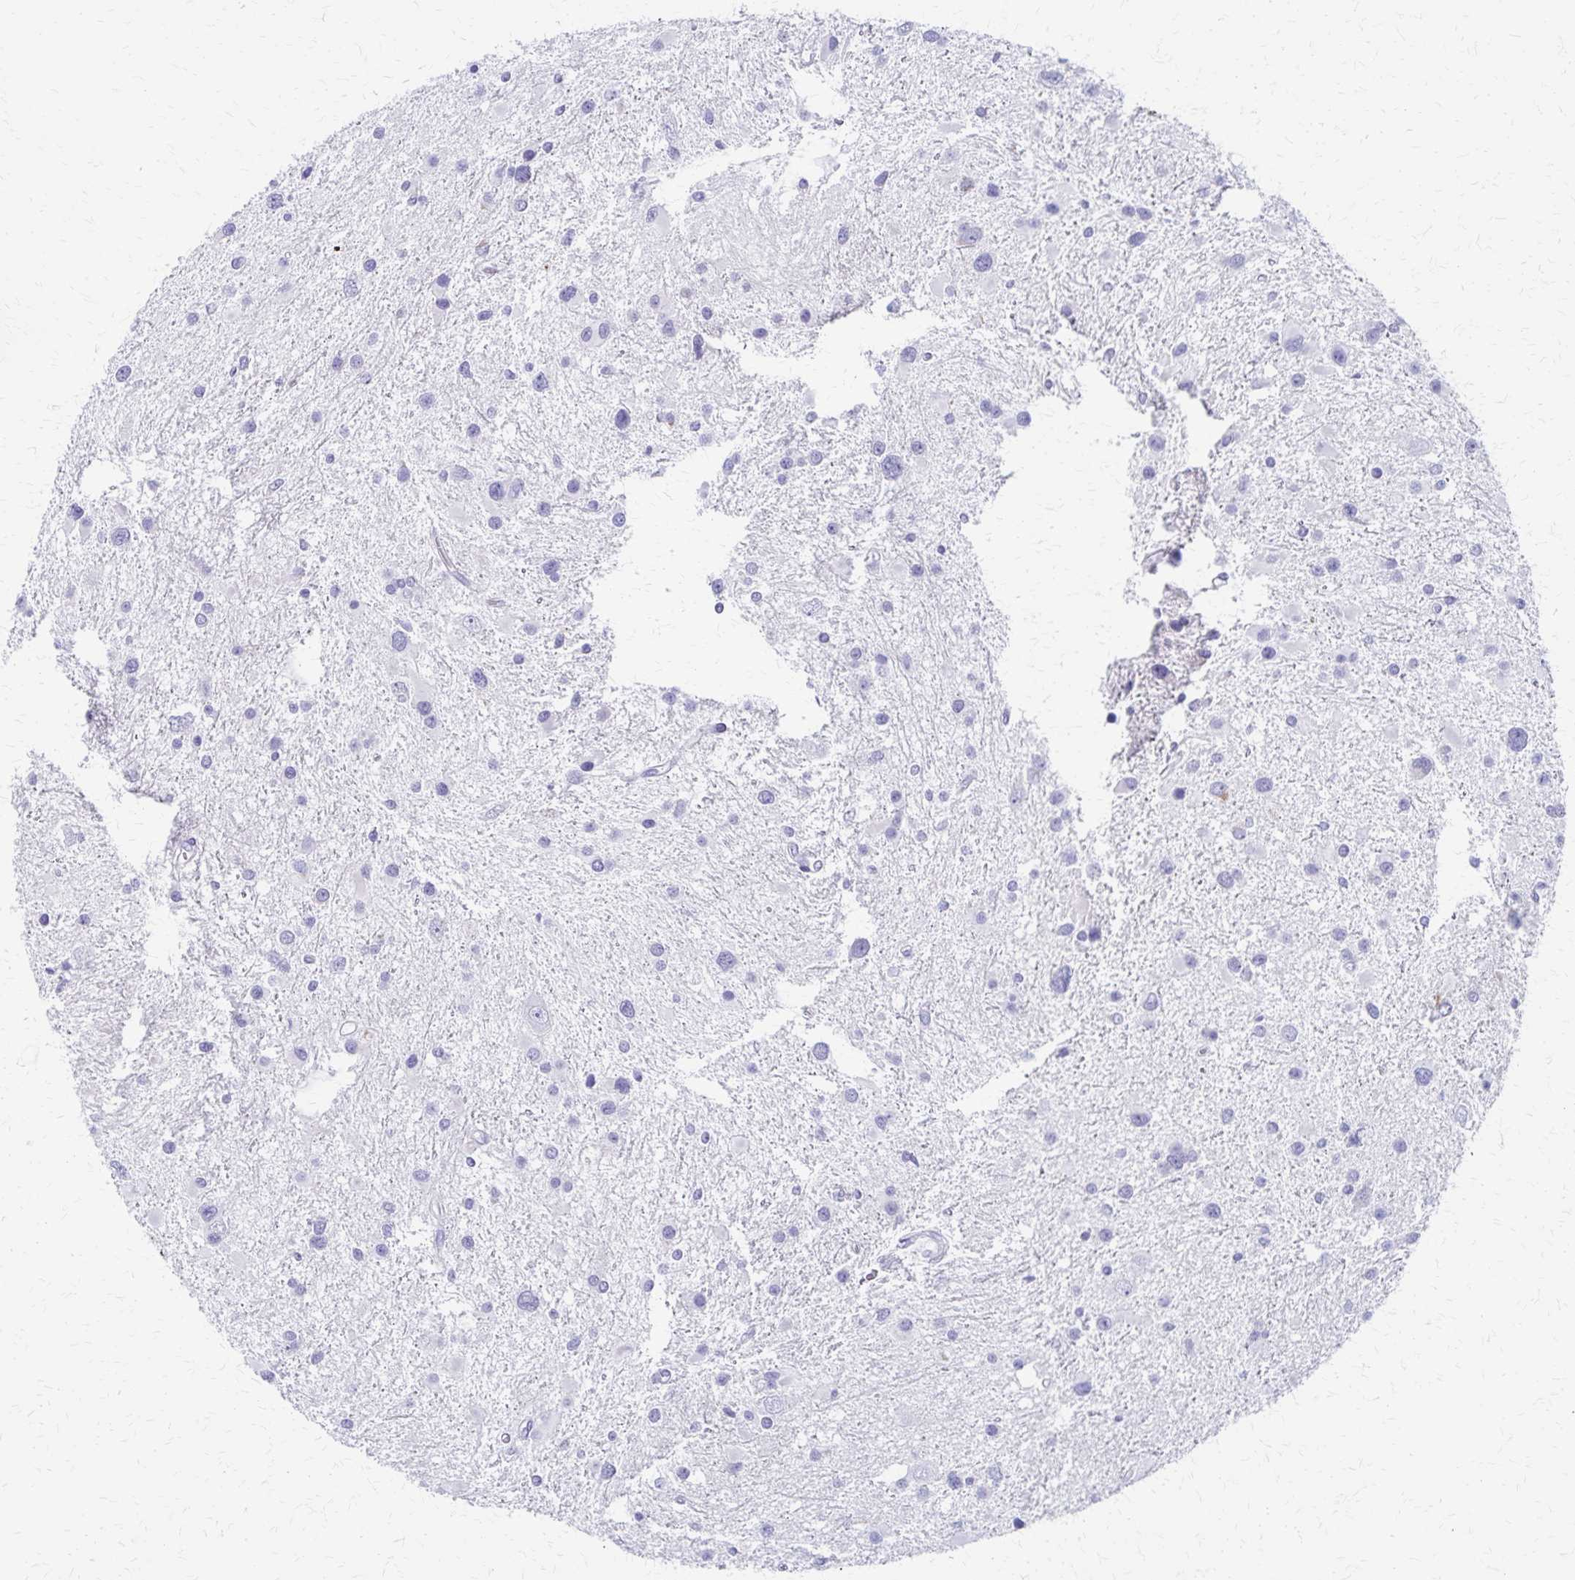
{"staining": {"intensity": "negative", "quantity": "none", "location": "none"}, "tissue": "glioma", "cell_type": "Tumor cells", "image_type": "cancer", "snomed": [{"axis": "morphology", "description": "Glioma, malignant, Low grade"}, {"axis": "topography", "description": "Brain"}], "caption": "Glioma stained for a protein using immunohistochemistry reveals no positivity tumor cells.", "gene": "ZSCAN5B", "patient": {"sex": "female", "age": 32}}